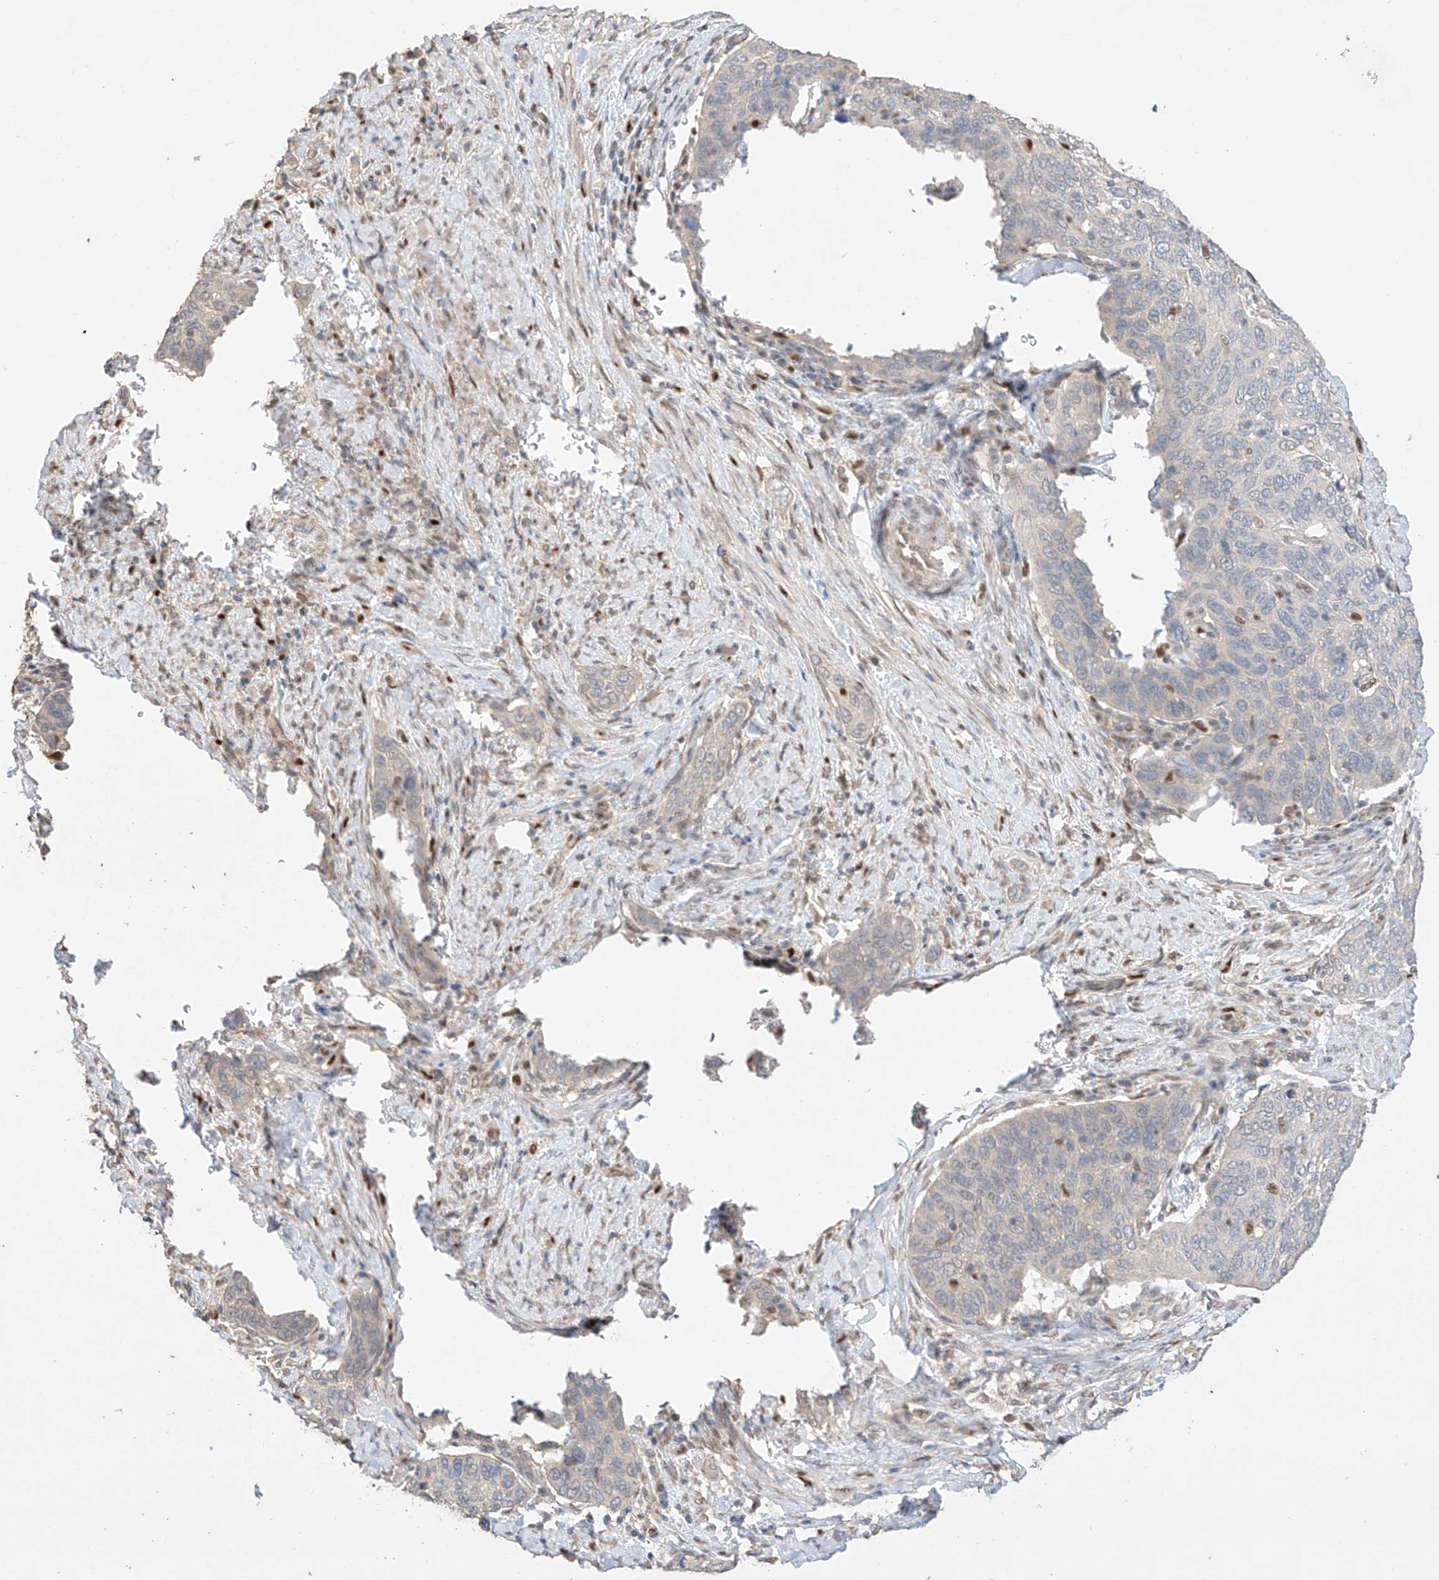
{"staining": {"intensity": "negative", "quantity": "none", "location": "none"}, "tissue": "cervical cancer", "cell_type": "Tumor cells", "image_type": "cancer", "snomed": [{"axis": "morphology", "description": "Squamous cell carcinoma, NOS"}, {"axis": "topography", "description": "Cervix"}], "caption": "This is an immunohistochemistry (IHC) image of human cervical squamous cell carcinoma. There is no expression in tumor cells.", "gene": "APIP", "patient": {"sex": "female", "age": 60}}